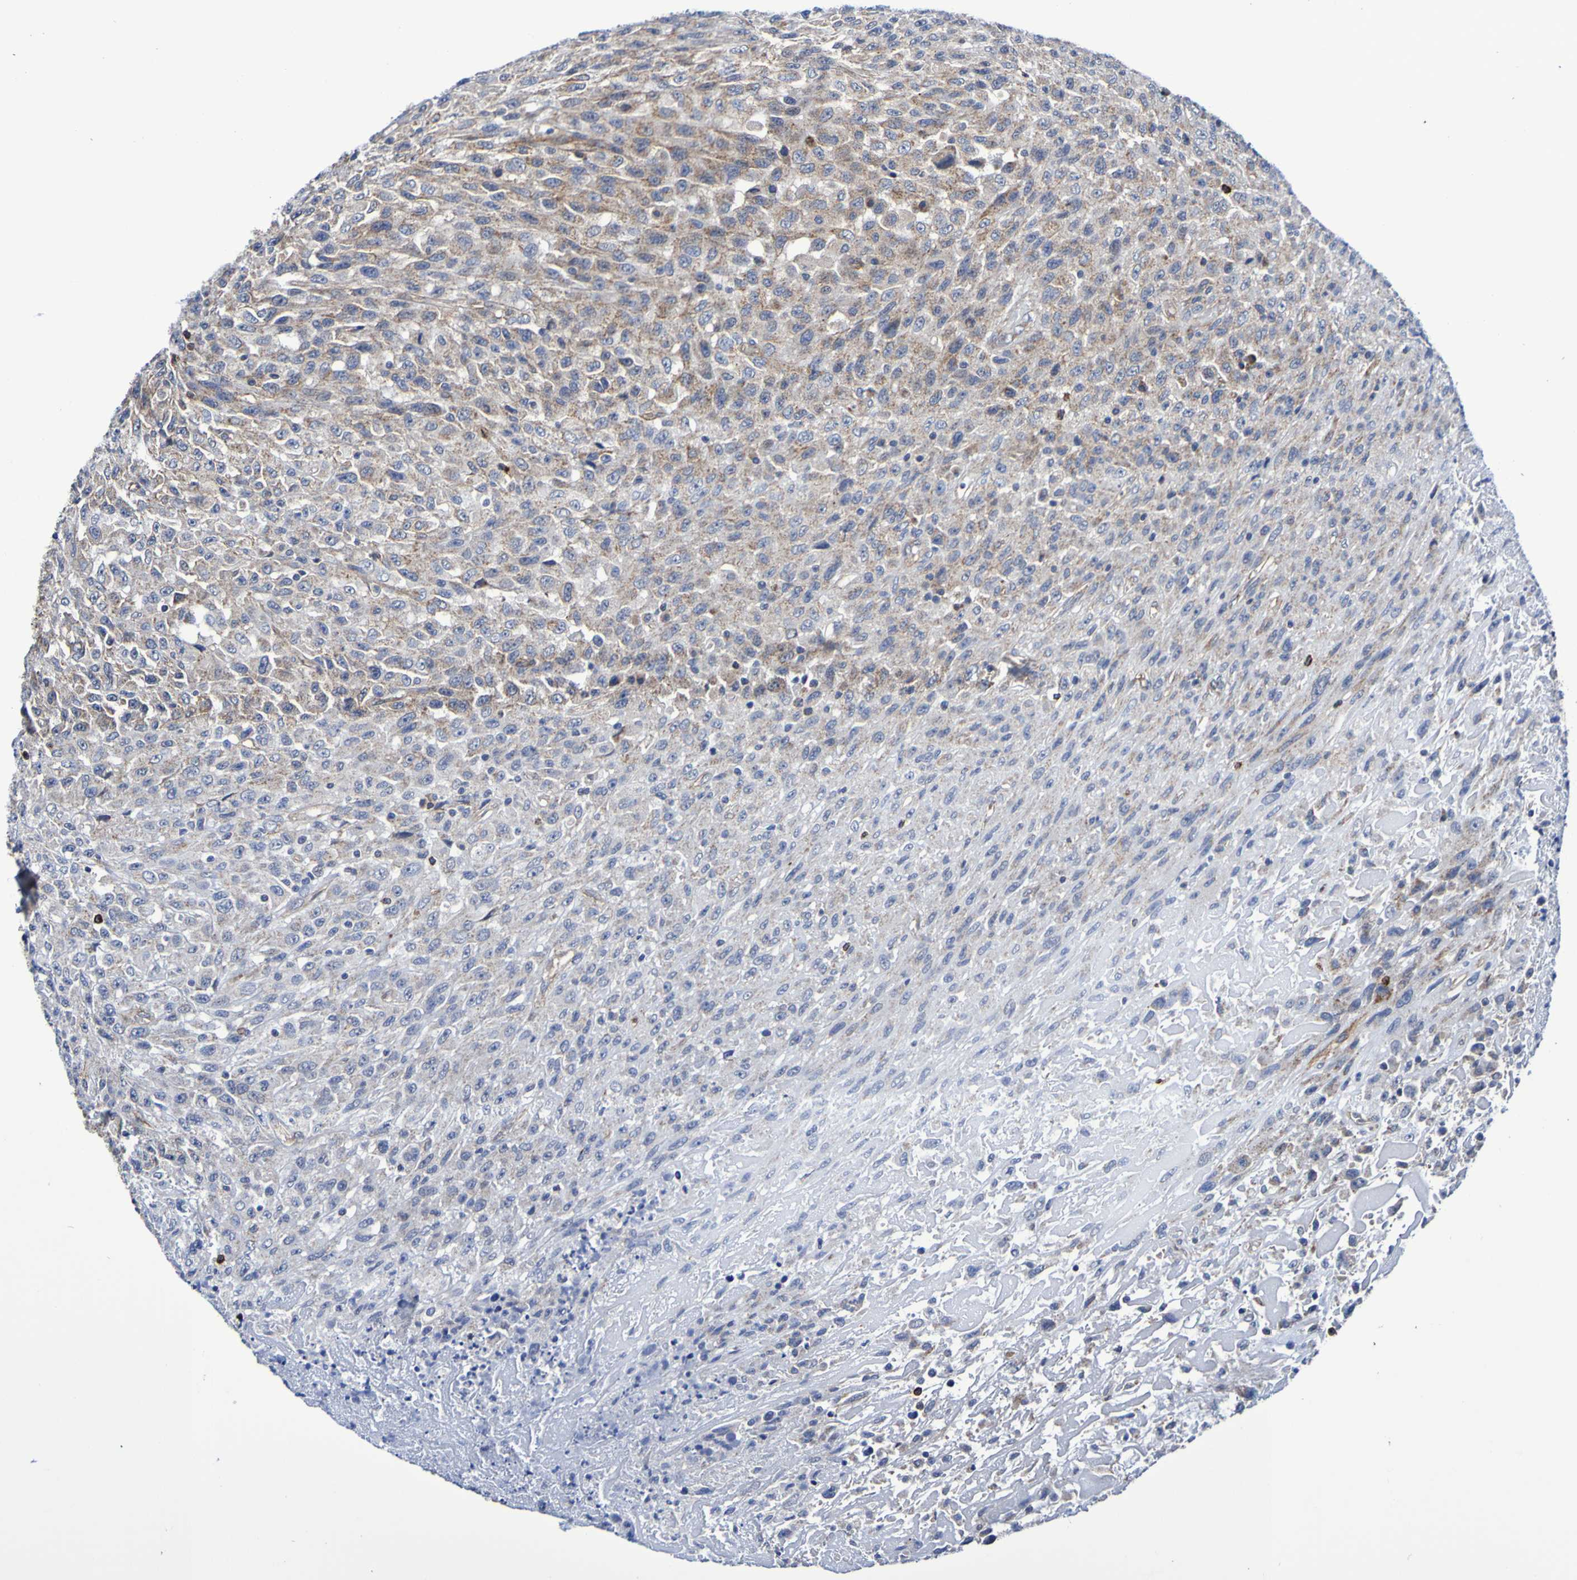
{"staining": {"intensity": "weak", "quantity": ">75%", "location": "cytoplasmic/membranous"}, "tissue": "urothelial cancer", "cell_type": "Tumor cells", "image_type": "cancer", "snomed": [{"axis": "morphology", "description": "Urothelial carcinoma, High grade"}, {"axis": "topography", "description": "Urinary bladder"}], "caption": "Tumor cells exhibit weak cytoplasmic/membranous staining in approximately >75% of cells in urothelial carcinoma (high-grade).", "gene": "GJB1", "patient": {"sex": "male", "age": 66}}